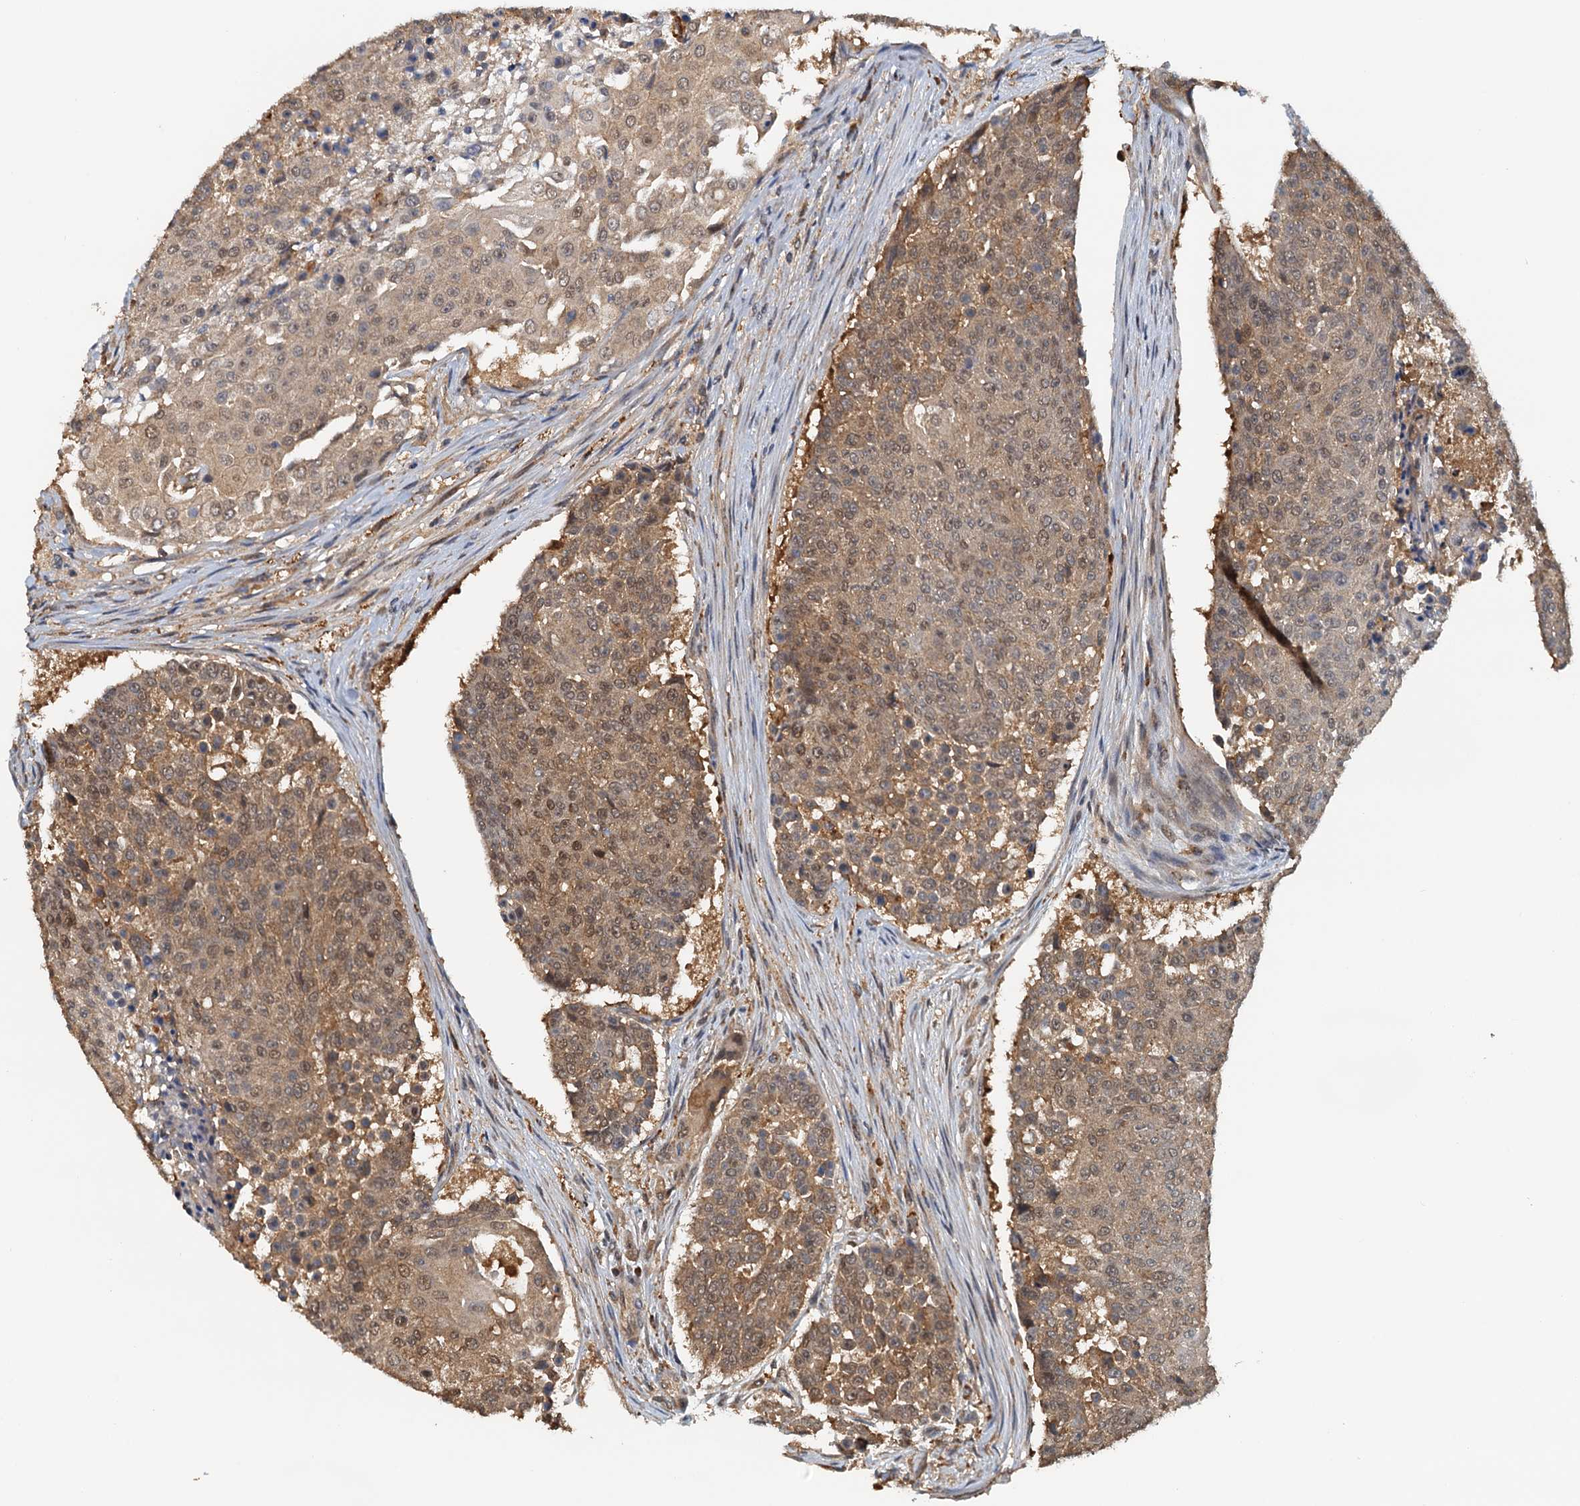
{"staining": {"intensity": "moderate", "quantity": ">75%", "location": "cytoplasmic/membranous,nuclear"}, "tissue": "urothelial cancer", "cell_type": "Tumor cells", "image_type": "cancer", "snomed": [{"axis": "morphology", "description": "Urothelial carcinoma, High grade"}, {"axis": "topography", "description": "Urinary bladder"}], "caption": "An immunohistochemistry (IHC) photomicrograph of neoplastic tissue is shown. Protein staining in brown shows moderate cytoplasmic/membranous and nuclear positivity in urothelial cancer within tumor cells.", "gene": "UBL7", "patient": {"sex": "female", "age": 63}}